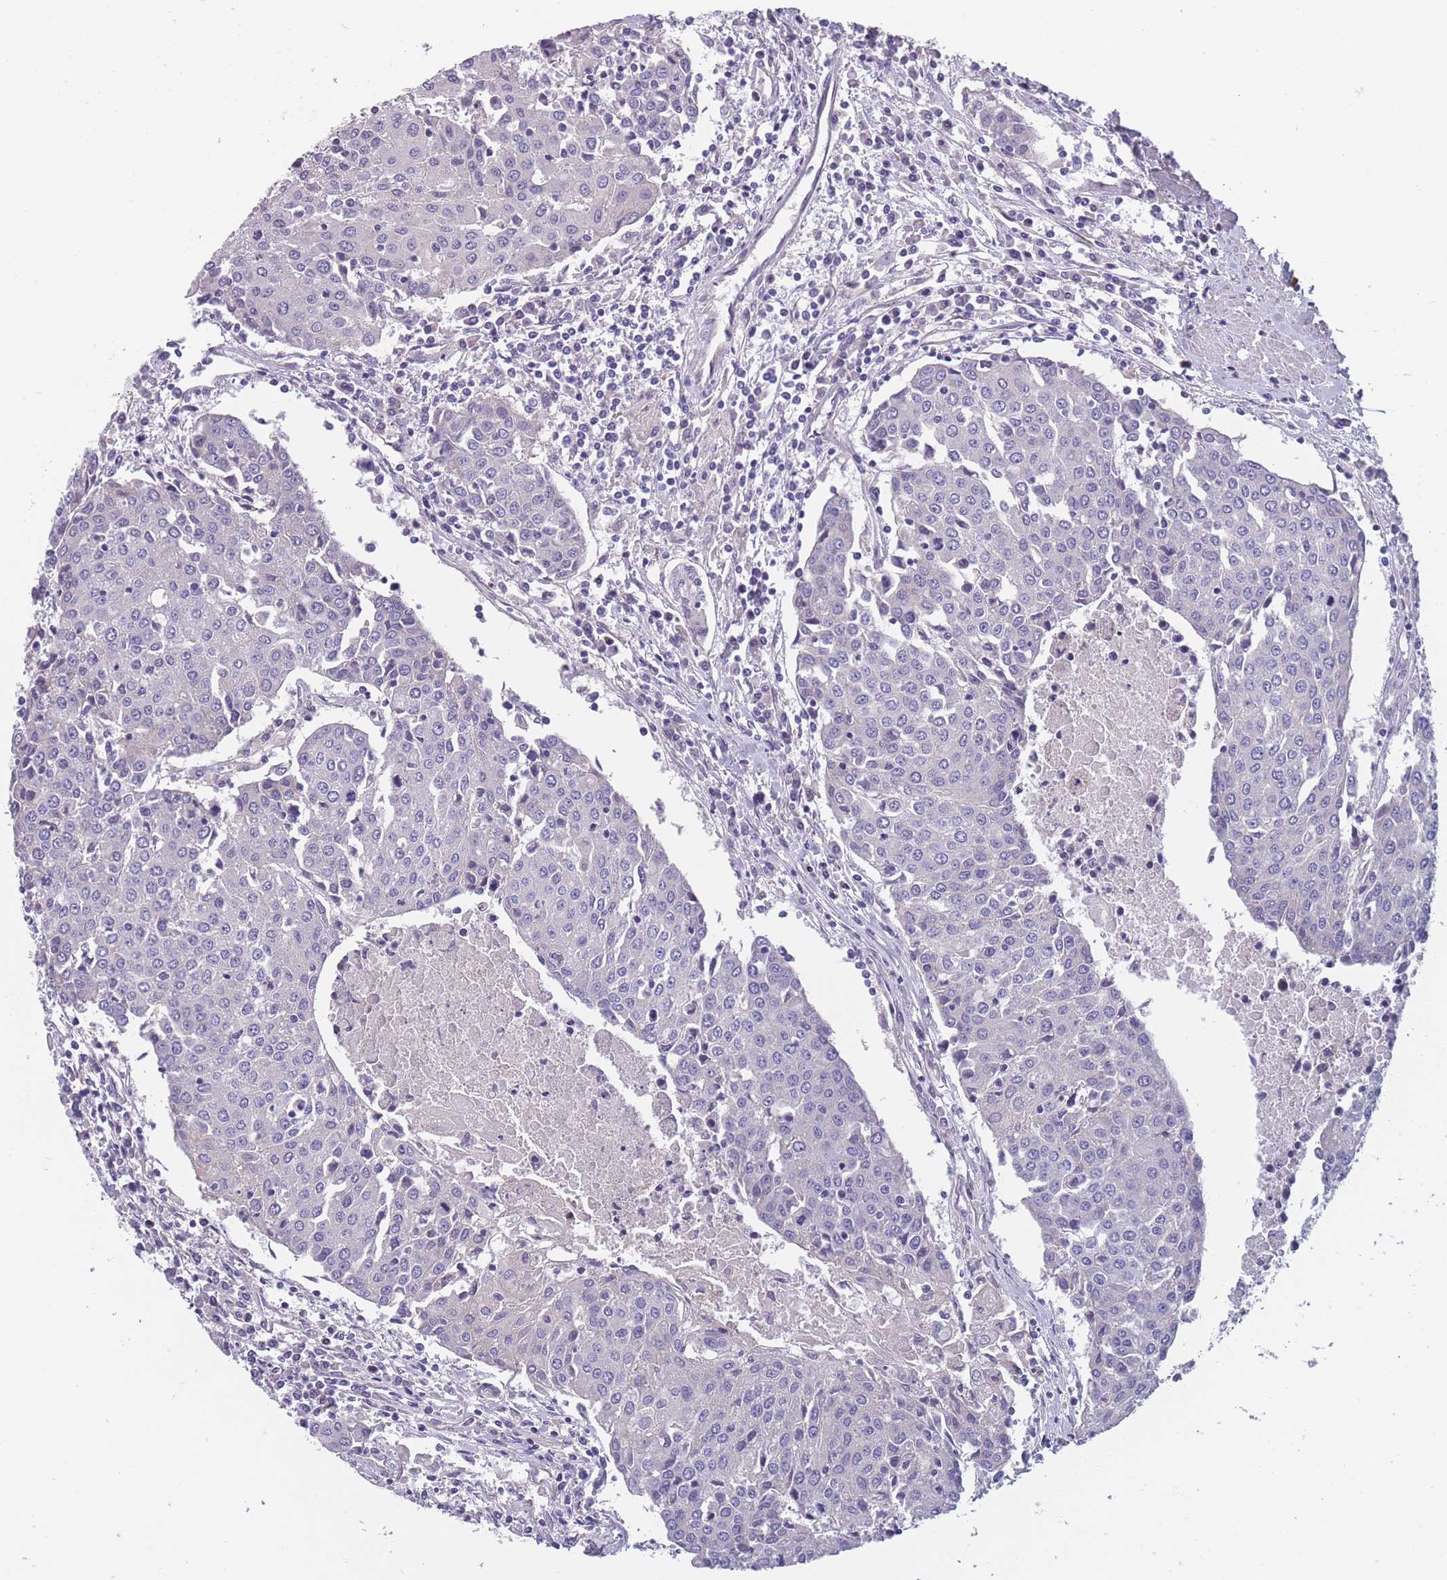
{"staining": {"intensity": "negative", "quantity": "none", "location": "none"}, "tissue": "urothelial cancer", "cell_type": "Tumor cells", "image_type": "cancer", "snomed": [{"axis": "morphology", "description": "Urothelial carcinoma, High grade"}, {"axis": "topography", "description": "Urinary bladder"}], "caption": "An IHC histopathology image of urothelial cancer is shown. There is no staining in tumor cells of urothelial cancer.", "gene": "FAM83F", "patient": {"sex": "female", "age": 85}}